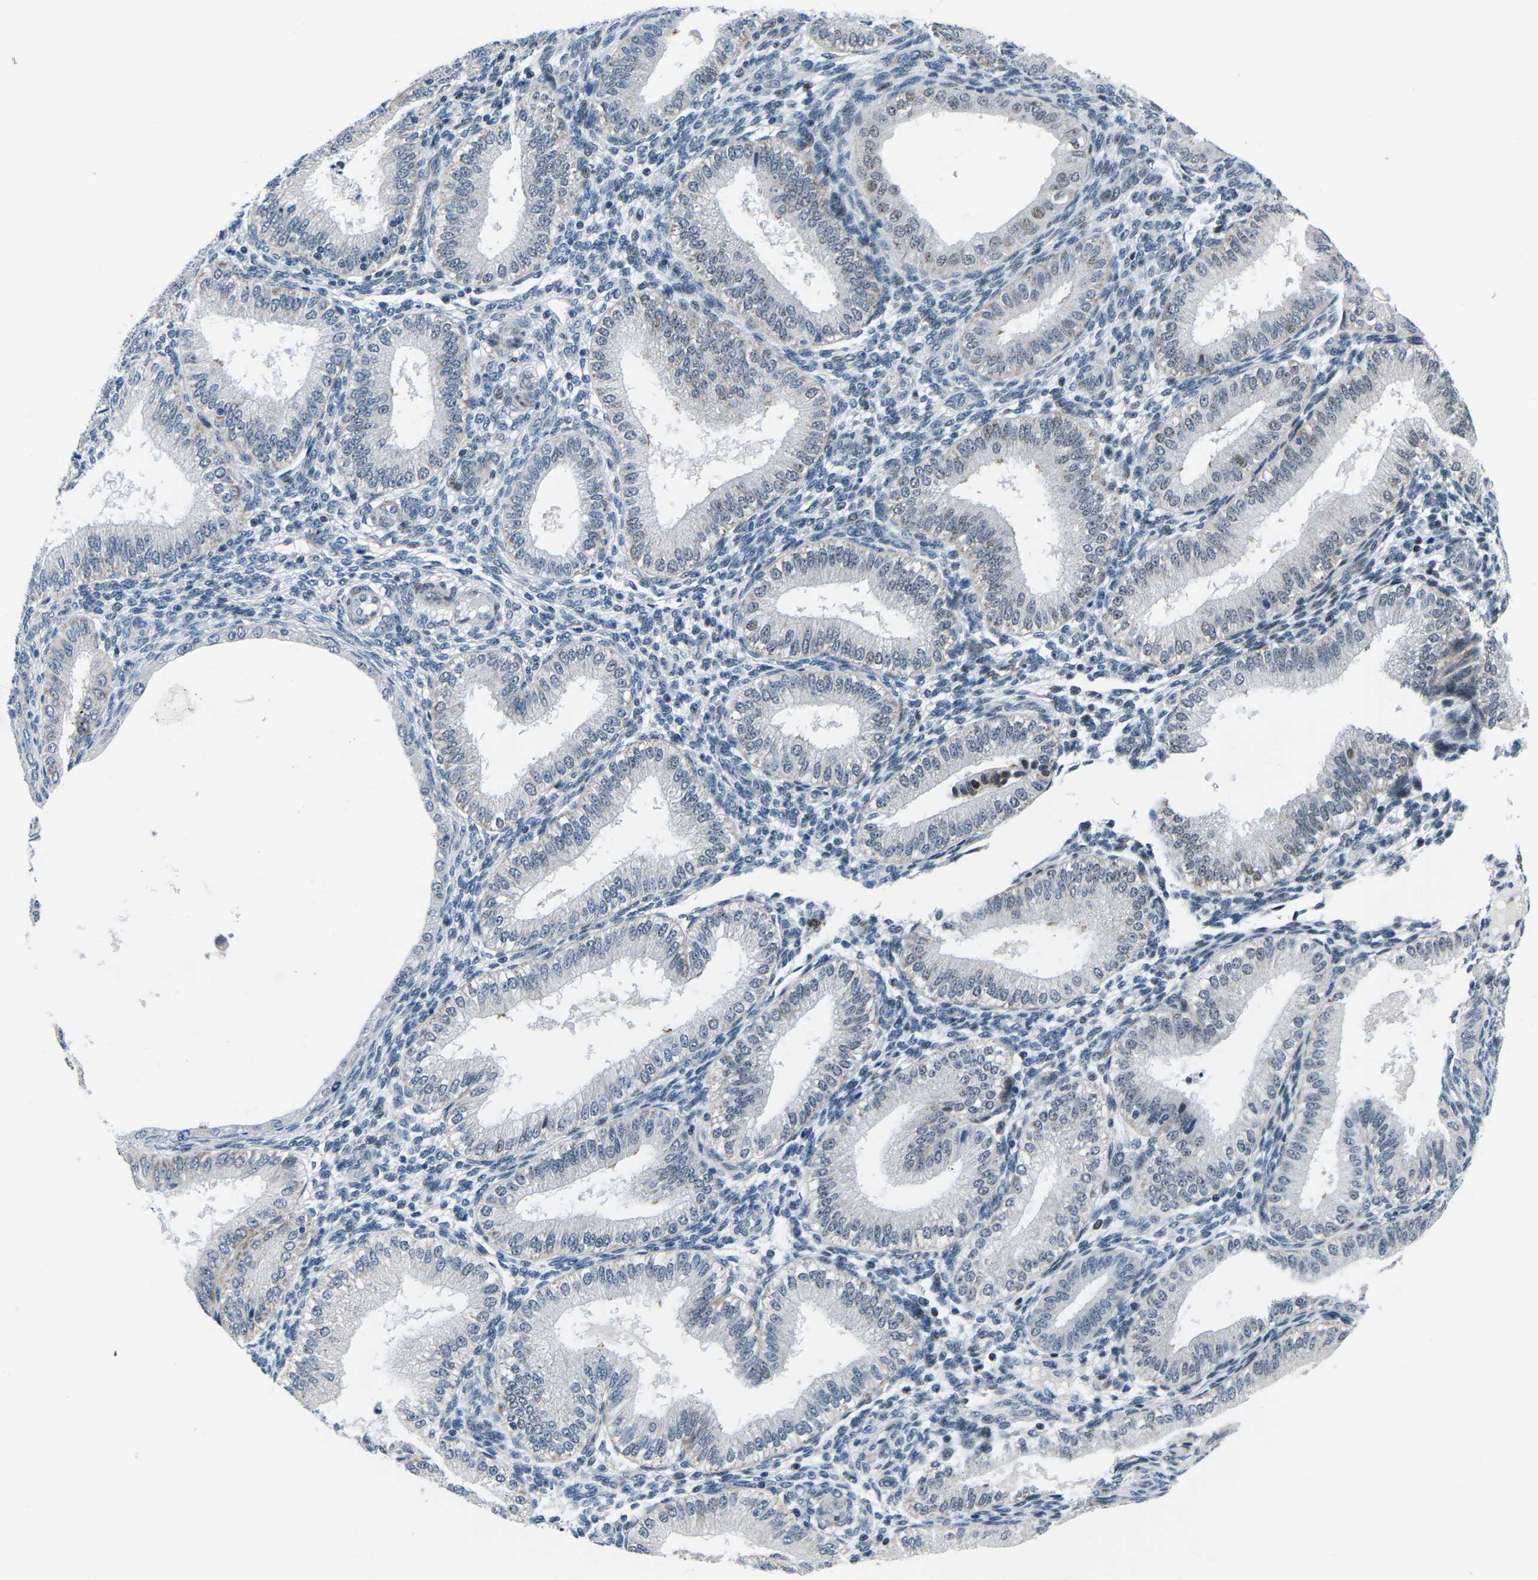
{"staining": {"intensity": "negative", "quantity": "none", "location": "none"}, "tissue": "endometrium", "cell_type": "Cells in endometrial stroma", "image_type": "normal", "snomed": [{"axis": "morphology", "description": "Normal tissue, NOS"}, {"axis": "topography", "description": "Endometrium"}], "caption": "Immunohistochemistry of normal endometrium demonstrates no staining in cells in endometrial stroma. The staining is performed using DAB brown chromogen with nuclei counter-stained in using hematoxylin.", "gene": "CDC73", "patient": {"sex": "female", "age": 39}}